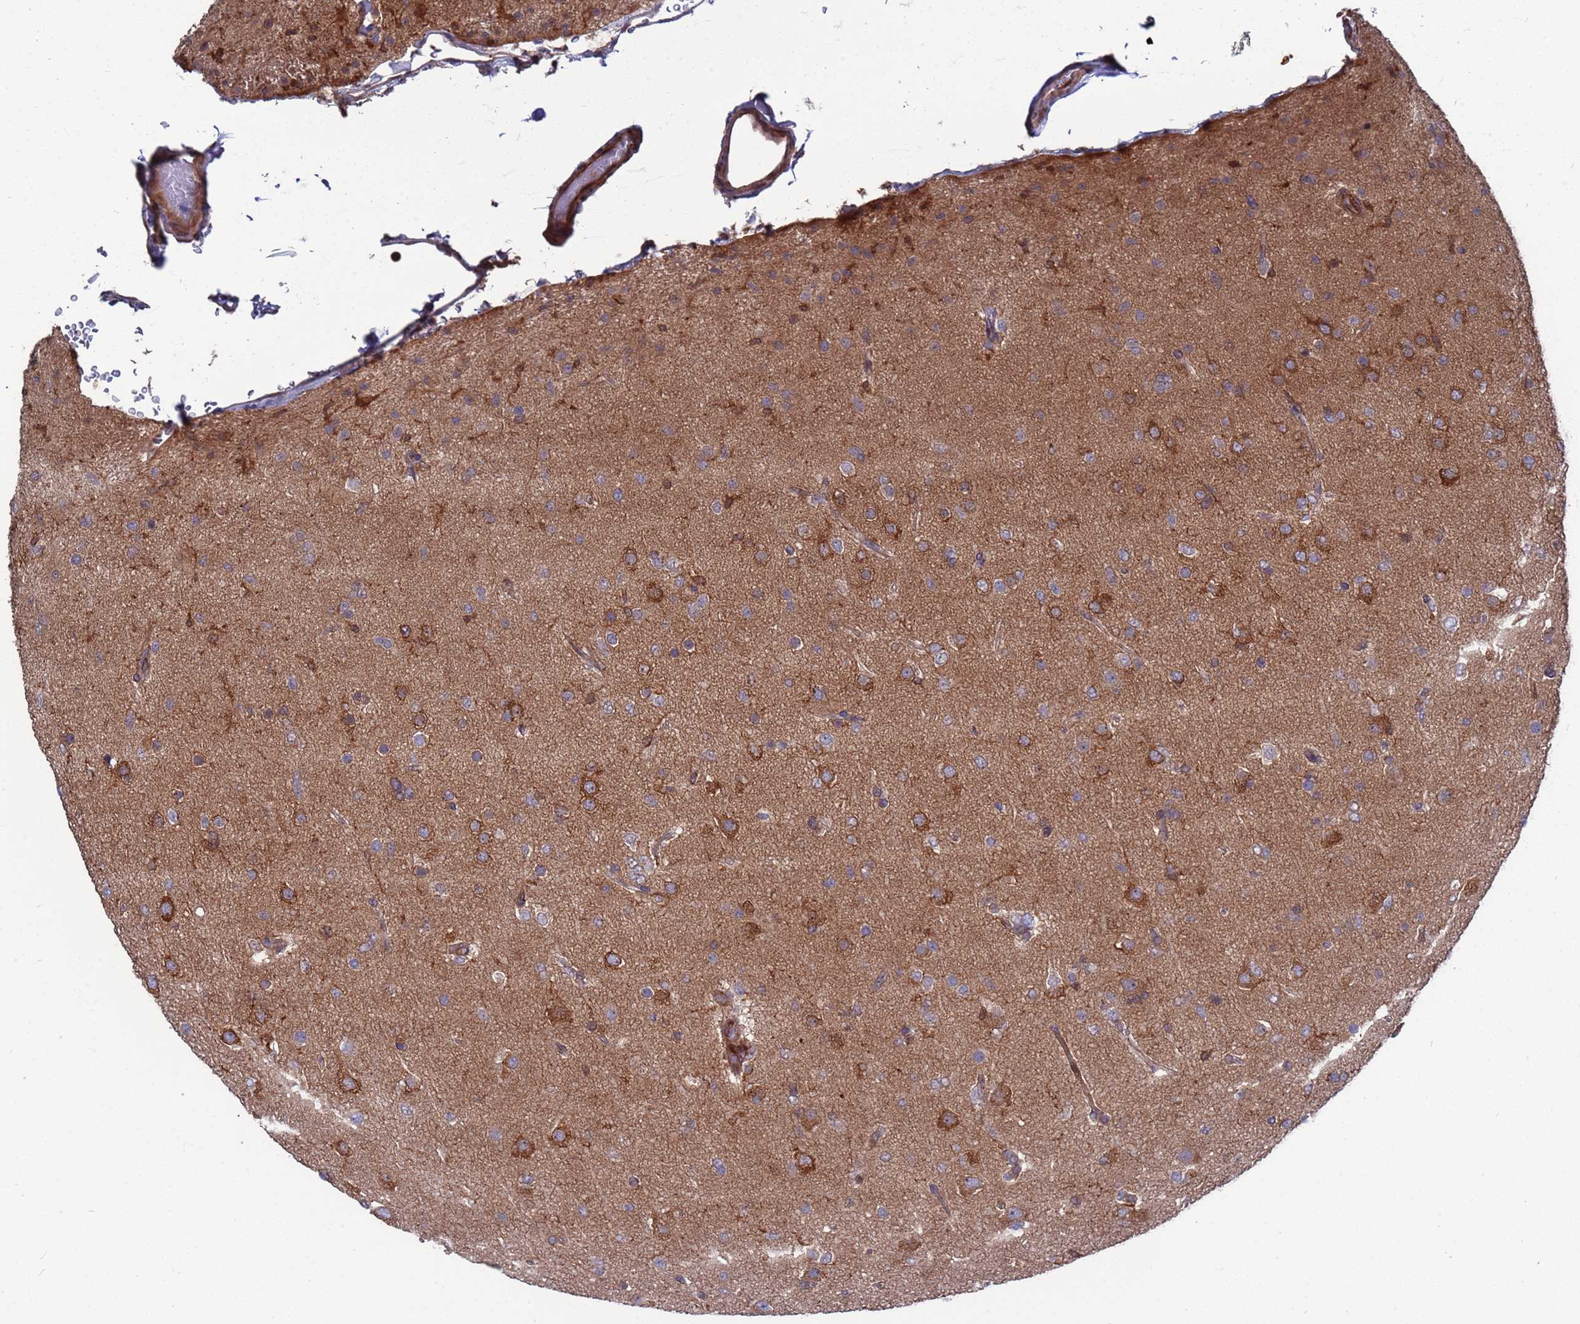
{"staining": {"intensity": "moderate", "quantity": ">75%", "location": "cytoplasmic/membranous"}, "tissue": "glioma", "cell_type": "Tumor cells", "image_type": "cancer", "snomed": [{"axis": "morphology", "description": "Glioma, malignant, Low grade"}, {"axis": "topography", "description": "Brain"}], "caption": "This photomicrograph reveals malignant glioma (low-grade) stained with immunohistochemistry to label a protein in brown. The cytoplasmic/membranous of tumor cells show moderate positivity for the protein. Nuclei are counter-stained blue.", "gene": "TMBIM6", "patient": {"sex": "male", "age": 65}}